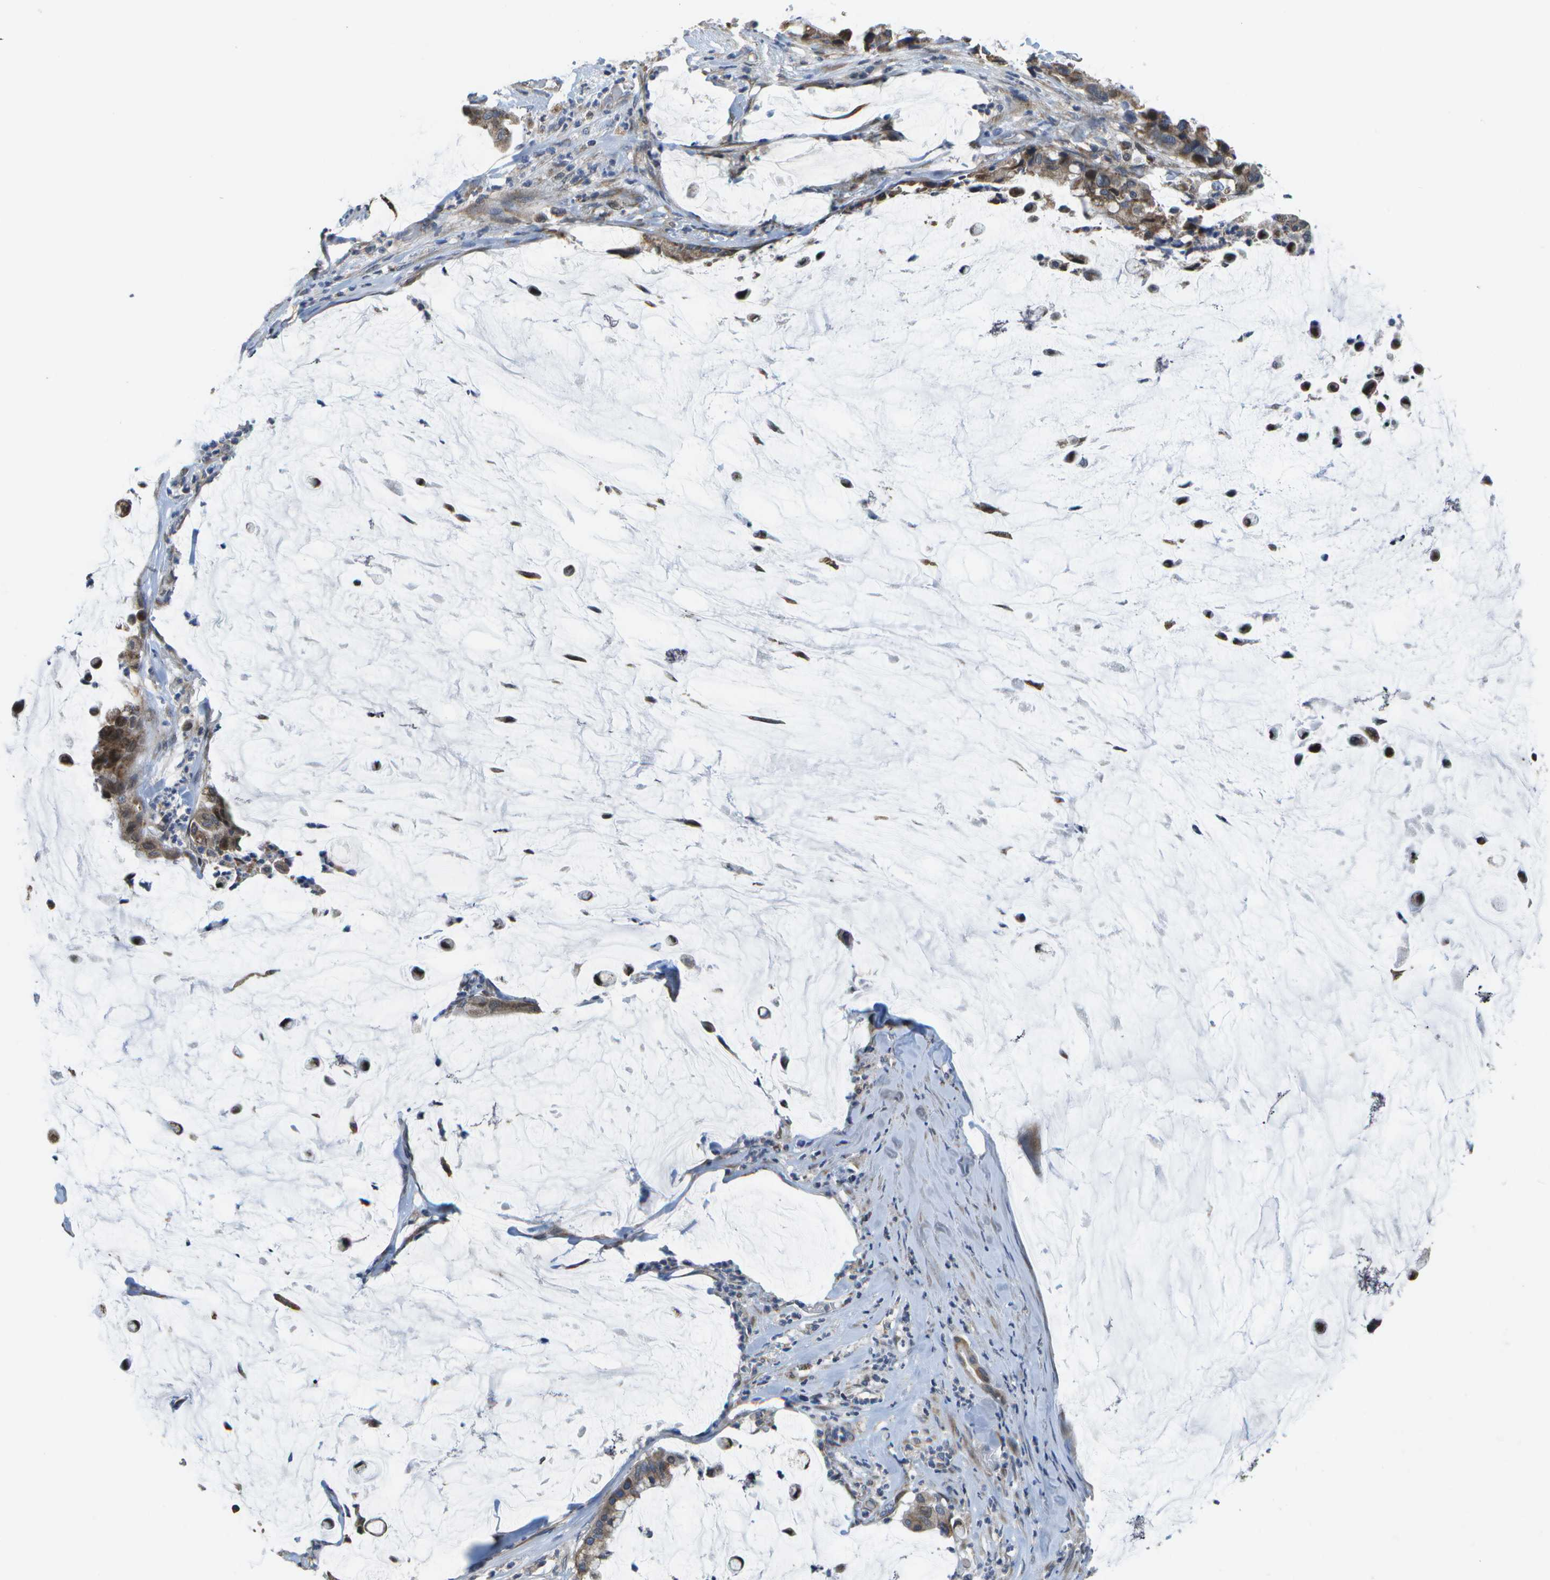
{"staining": {"intensity": "moderate", "quantity": ">75%", "location": "cytoplasmic/membranous"}, "tissue": "pancreatic cancer", "cell_type": "Tumor cells", "image_type": "cancer", "snomed": [{"axis": "morphology", "description": "Adenocarcinoma, NOS"}, {"axis": "topography", "description": "Pancreas"}], "caption": "There is medium levels of moderate cytoplasmic/membranous positivity in tumor cells of pancreatic cancer, as demonstrated by immunohistochemical staining (brown color).", "gene": "HADHA", "patient": {"sex": "male", "age": 41}}